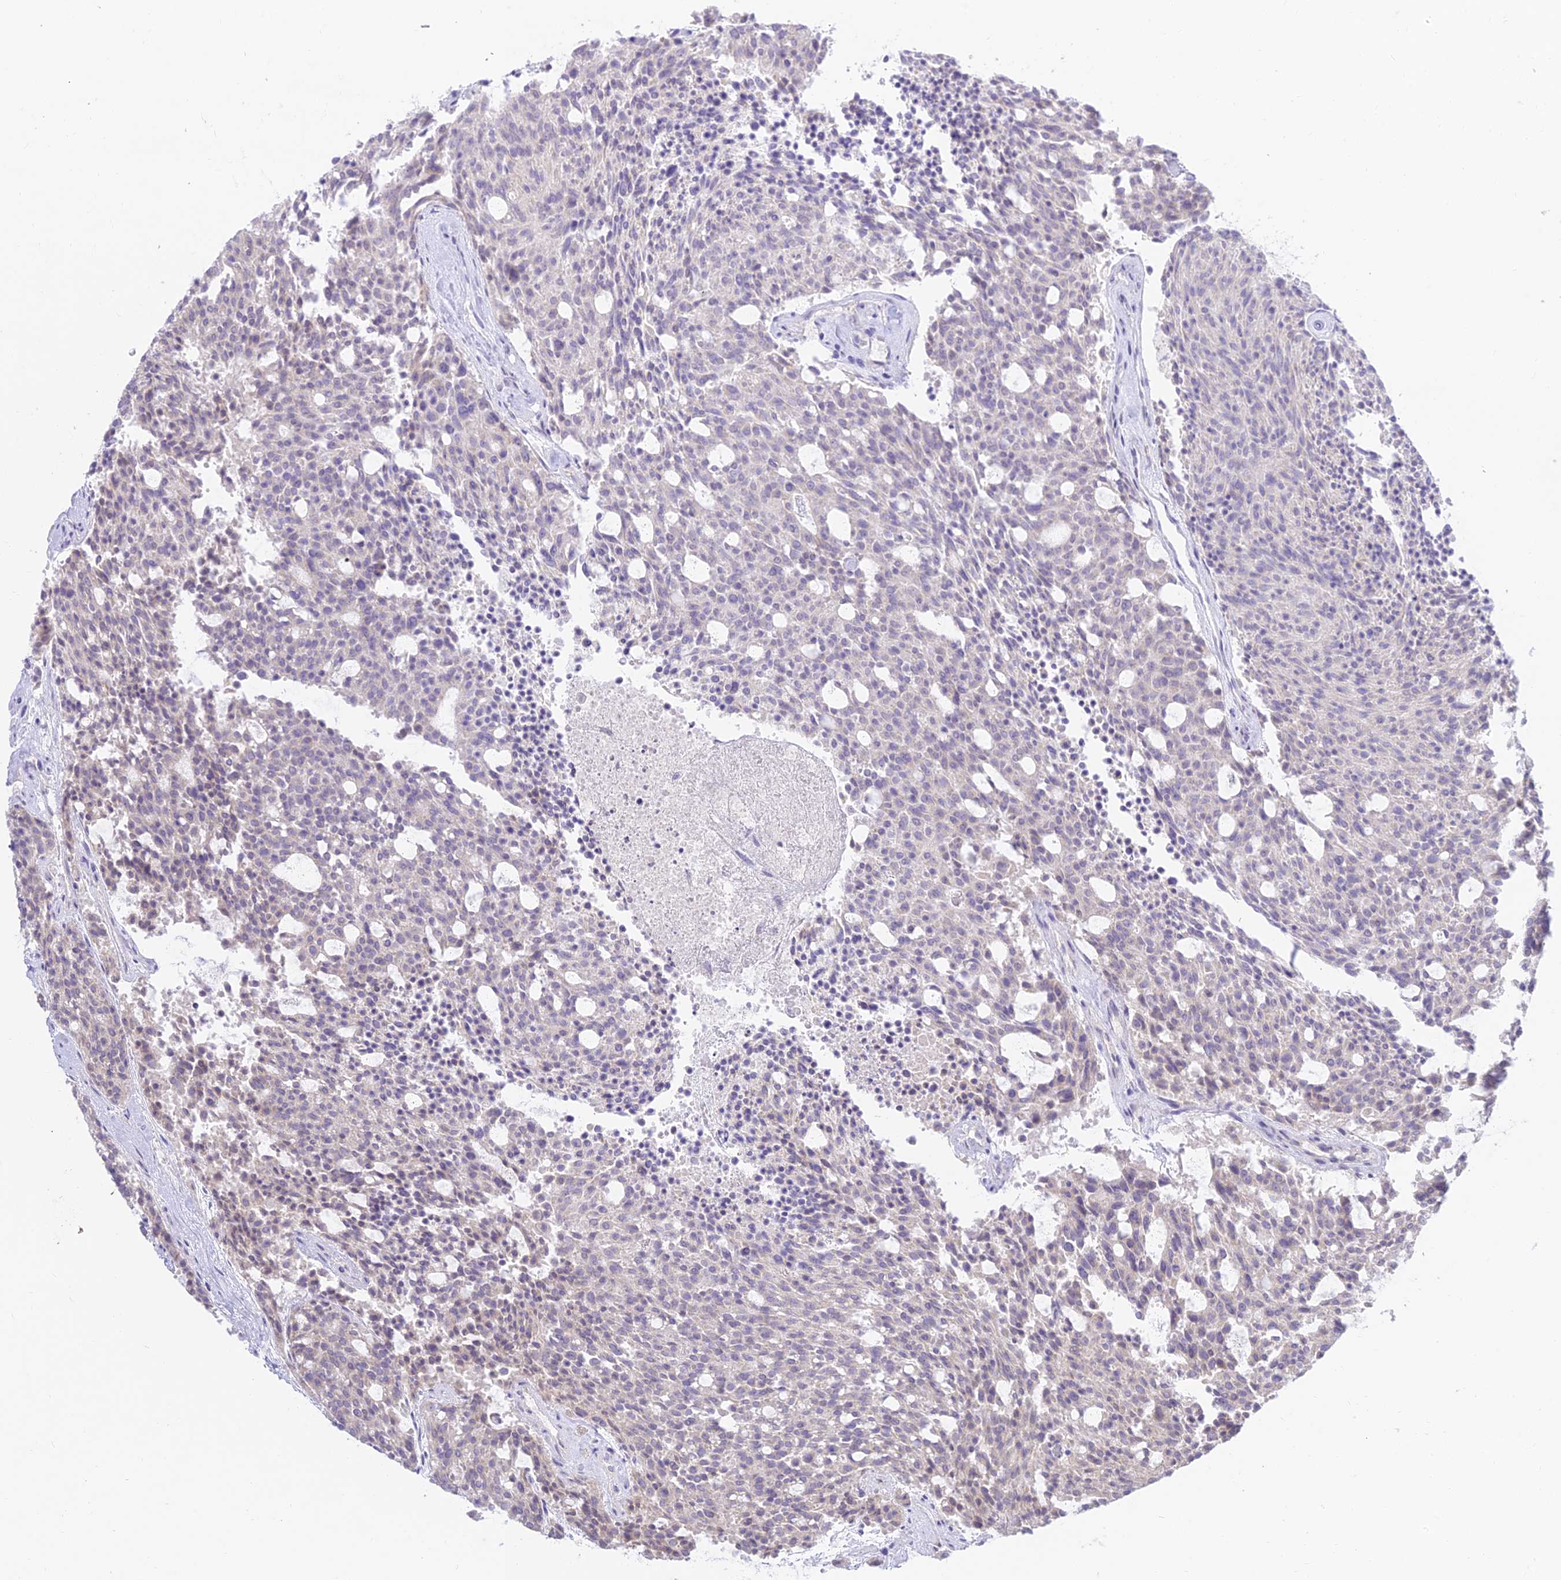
{"staining": {"intensity": "negative", "quantity": "none", "location": "none"}, "tissue": "carcinoid", "cell_type": "Tumor cells", "image_type": "cancer", "snomed": [{"axis": "morphology", "description": "Carcinoid, malignant, NOS"}, {"axis": "topography", "description": "Pancreas"}], "caption": "Immunohistochemistry (IHC) of human carcinoid reveals no staining in tumor cells.", "gene": "TMEM40", "patient": {"sex": "female", "age": 54}}